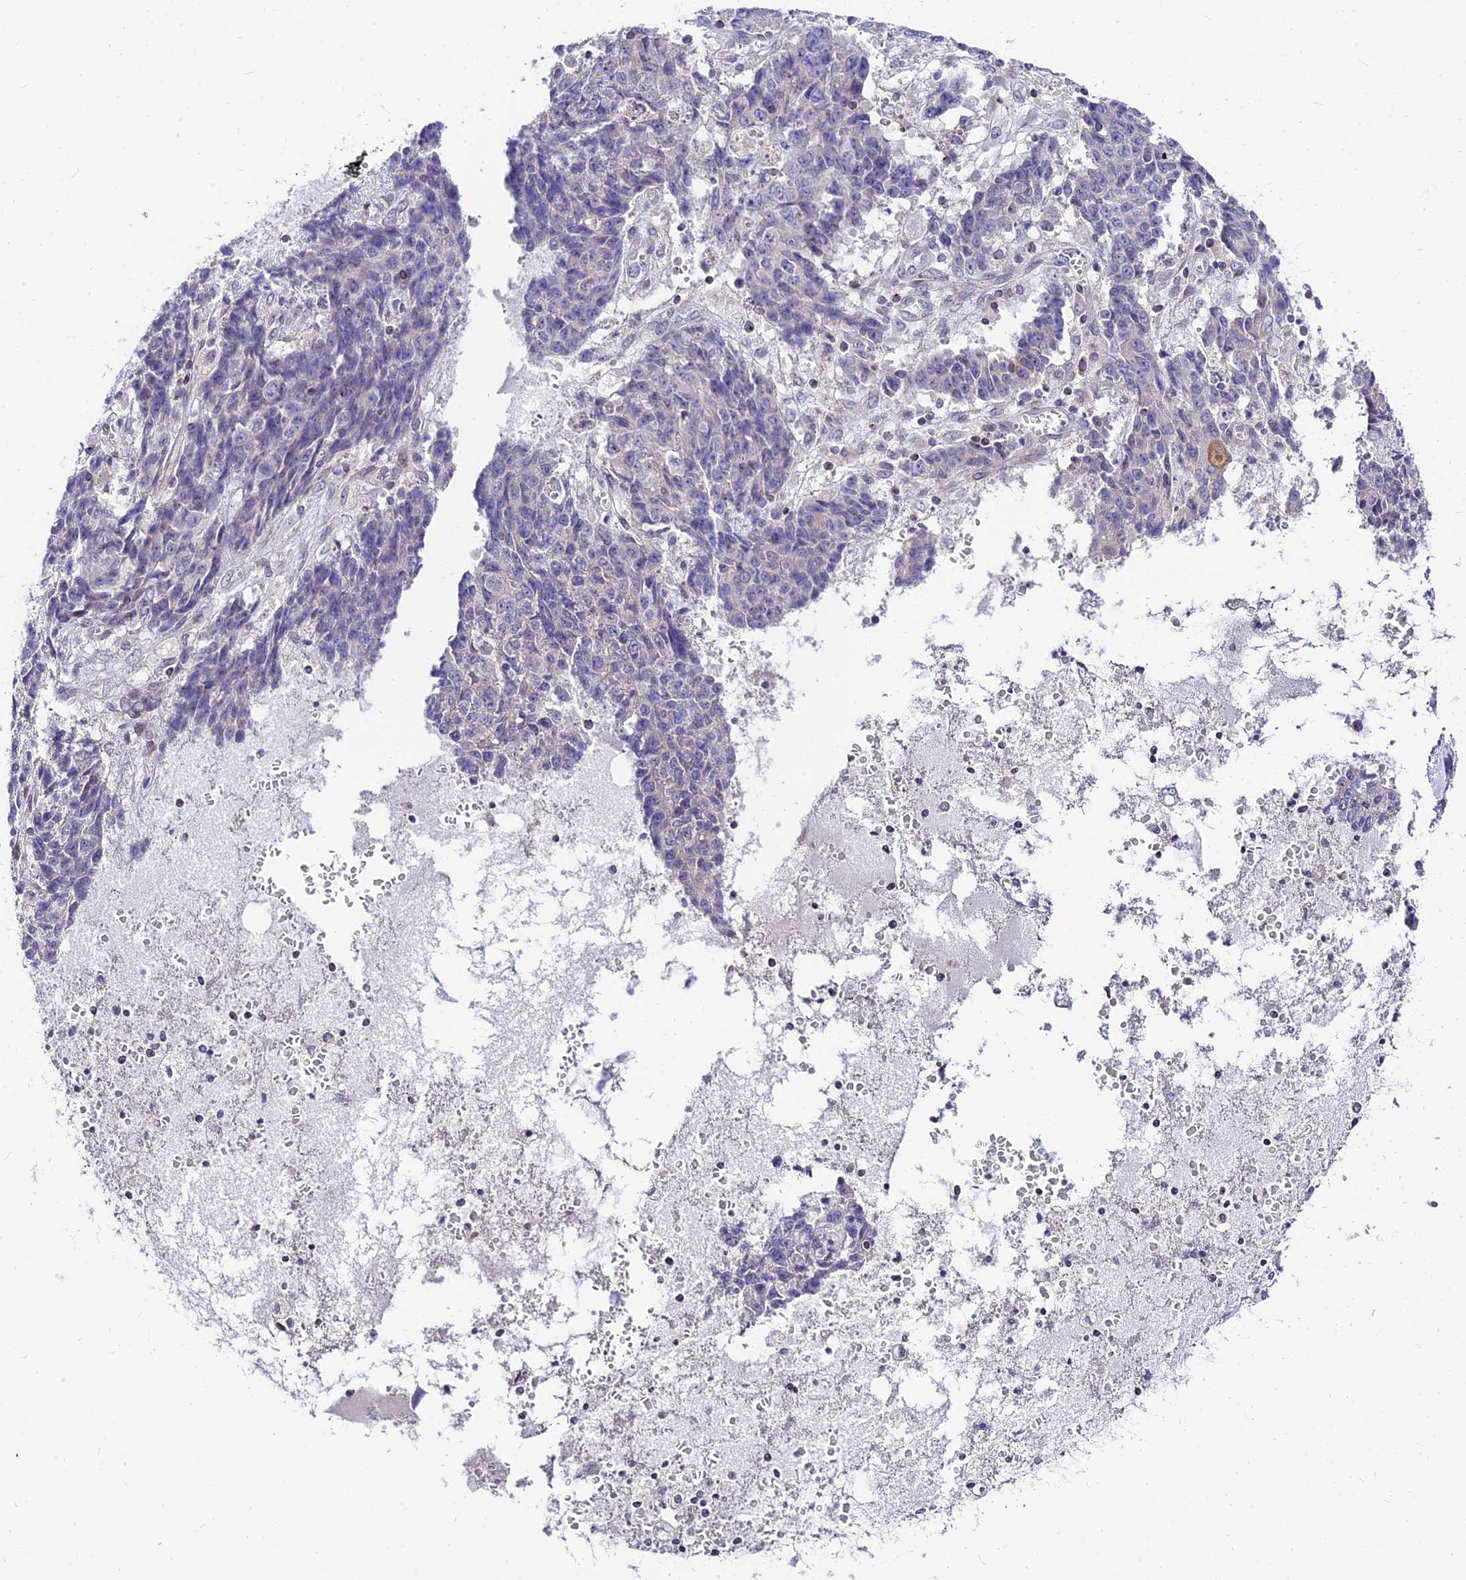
{"staining": {"intensity": "negative", "quantity": "none", "location": "none"}, "tissue": "ovarian cancer", "cell_type": "Tumor cells", "image_type": "cancer", "snomed": [{"axis": "morphology", "description": "Carcinoma, endometroid"}, {"axis": "topography", "description": "Ovary"}], "caption": "Tumor cells are negative for brown protein staining in ovarian cancer (endometroid carcinoma).", "gene": "C6orf132", "patient": {"sex": "female", "age": 42}}